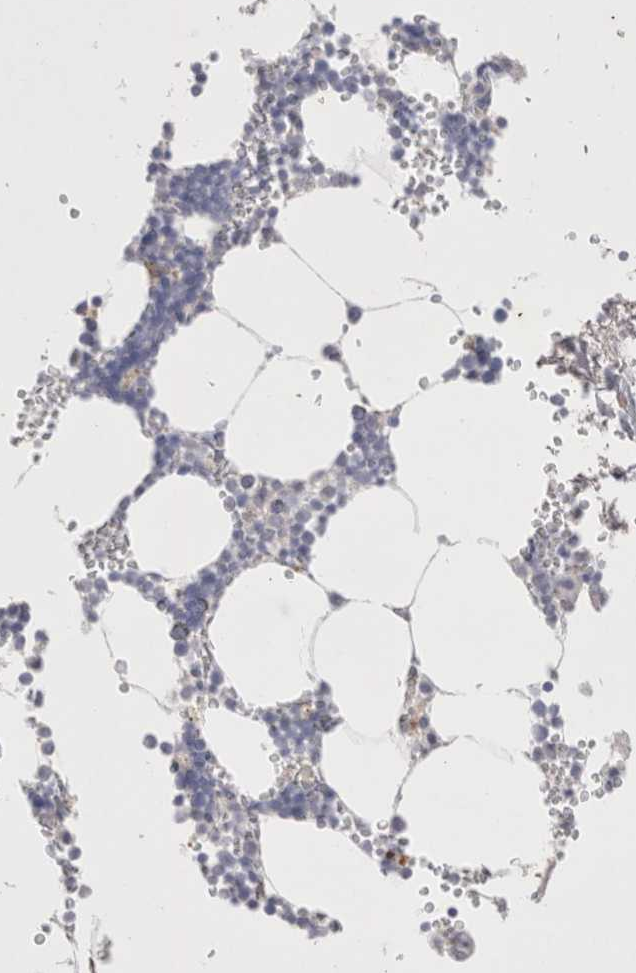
{"staining": {"intensity": "negative", "quantity": "none", "location": "none"}, "tissue": "bone marrow", "cell_type": "Hematopoietic cells", "image_type": "normal", "snomed": [{"axis": "morphology", "description": "Normal tissue, NOS"}, {"axis": "topography", "description": "Bone marrow"}], "caption": "IHC of normal human bone marrow demonstrates no positivity in hematopoietic cells.", "gene": "EPCAM", "patient": {"sex": "male", "age": 70}}